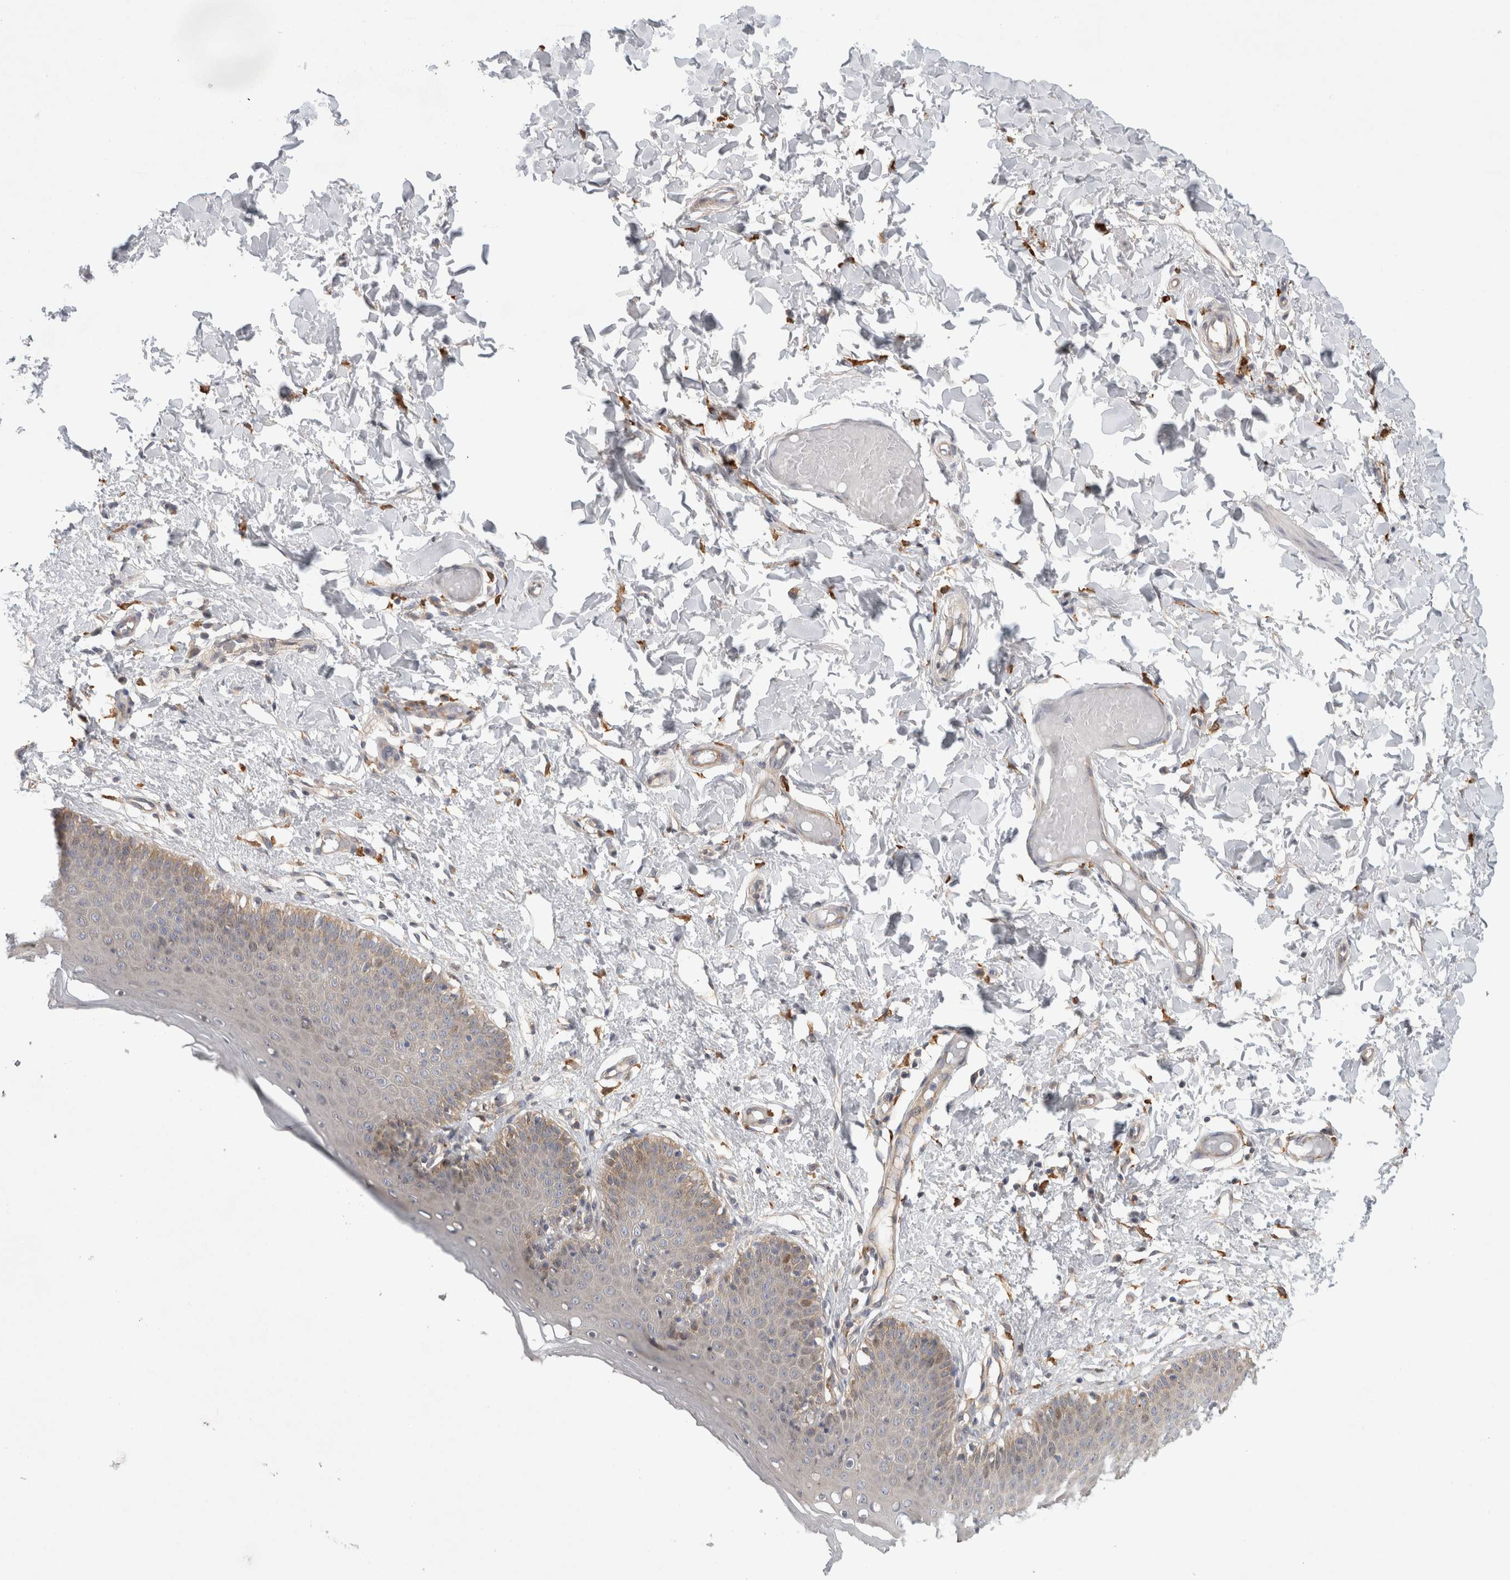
{"staining": {"intensity": "weak", "quantity": "<25%", "location": "cytoplasmic/membranous"}, "tissue": "skin", "cell_type": "Epidermal cells", "image_type": "normal", "snomed": [{"axis": "morphology", "description": "Normal tissue, NOS"}, {"axis": "topography", "description": "Vulva"}], "caption": "Immunohistochemical staining of benign skin reveals no significant positivity in epidermal cells.", "gene": "CDCA7L", "patient": {"sex": "female", "age": 66}}